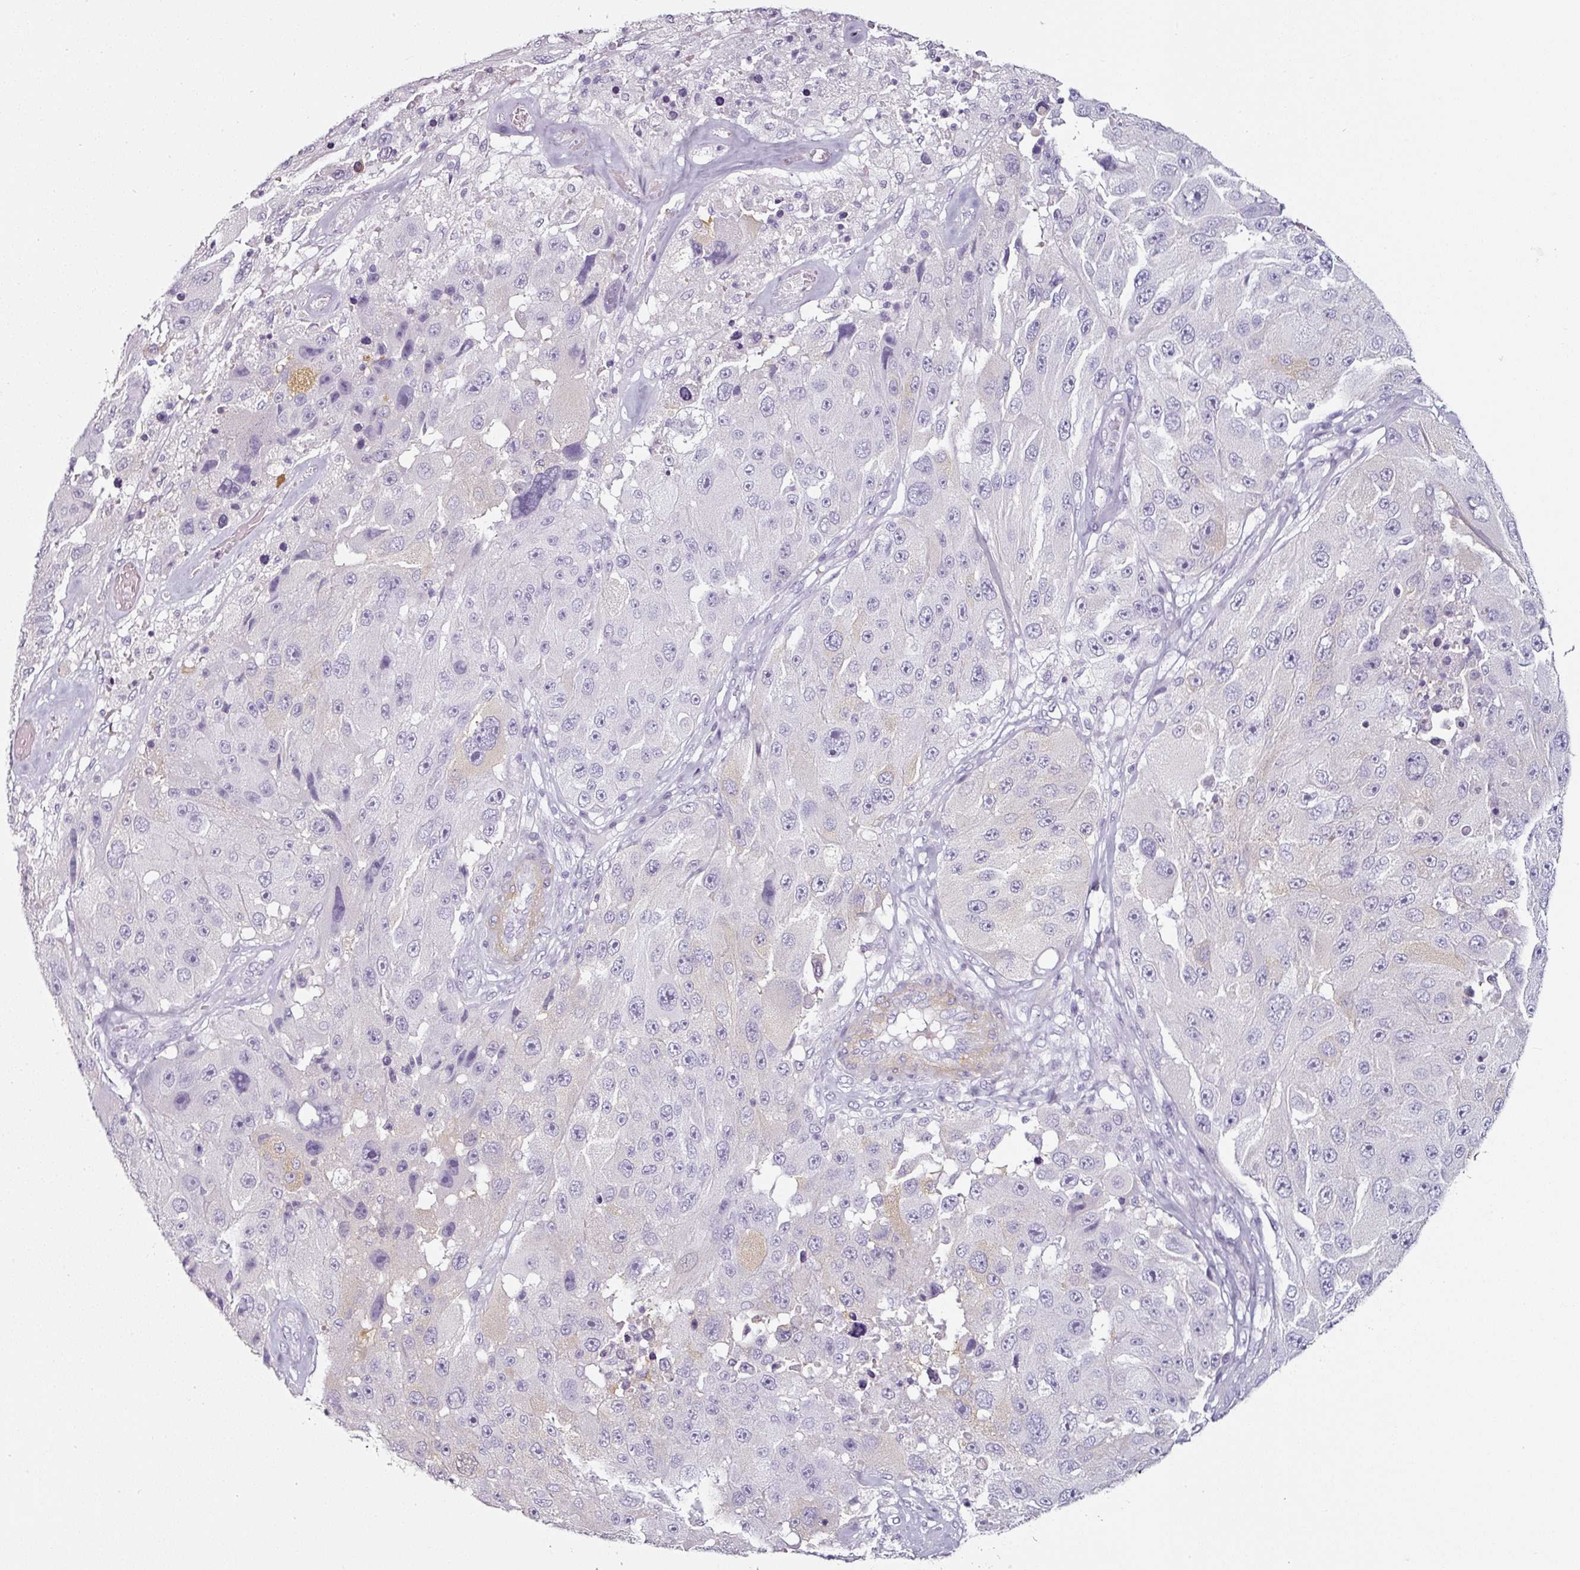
{"staining": {"intensity": "negative", "quantity": "none", "location": "none"}, "tissue": "melanoma", "cell_type": "Tumor cells", "image_type": "cancer", "snomed": [{"axis": "morphology", "description": "Malignant melanoma, Metastatic site"}, {"axis": "topography", "description": "Lymph node"}], "caption": "There is no significant expression in tumor cells of melanoma.", "gene": "CAP2", "patient": {"sex": "male", "age": 62}}